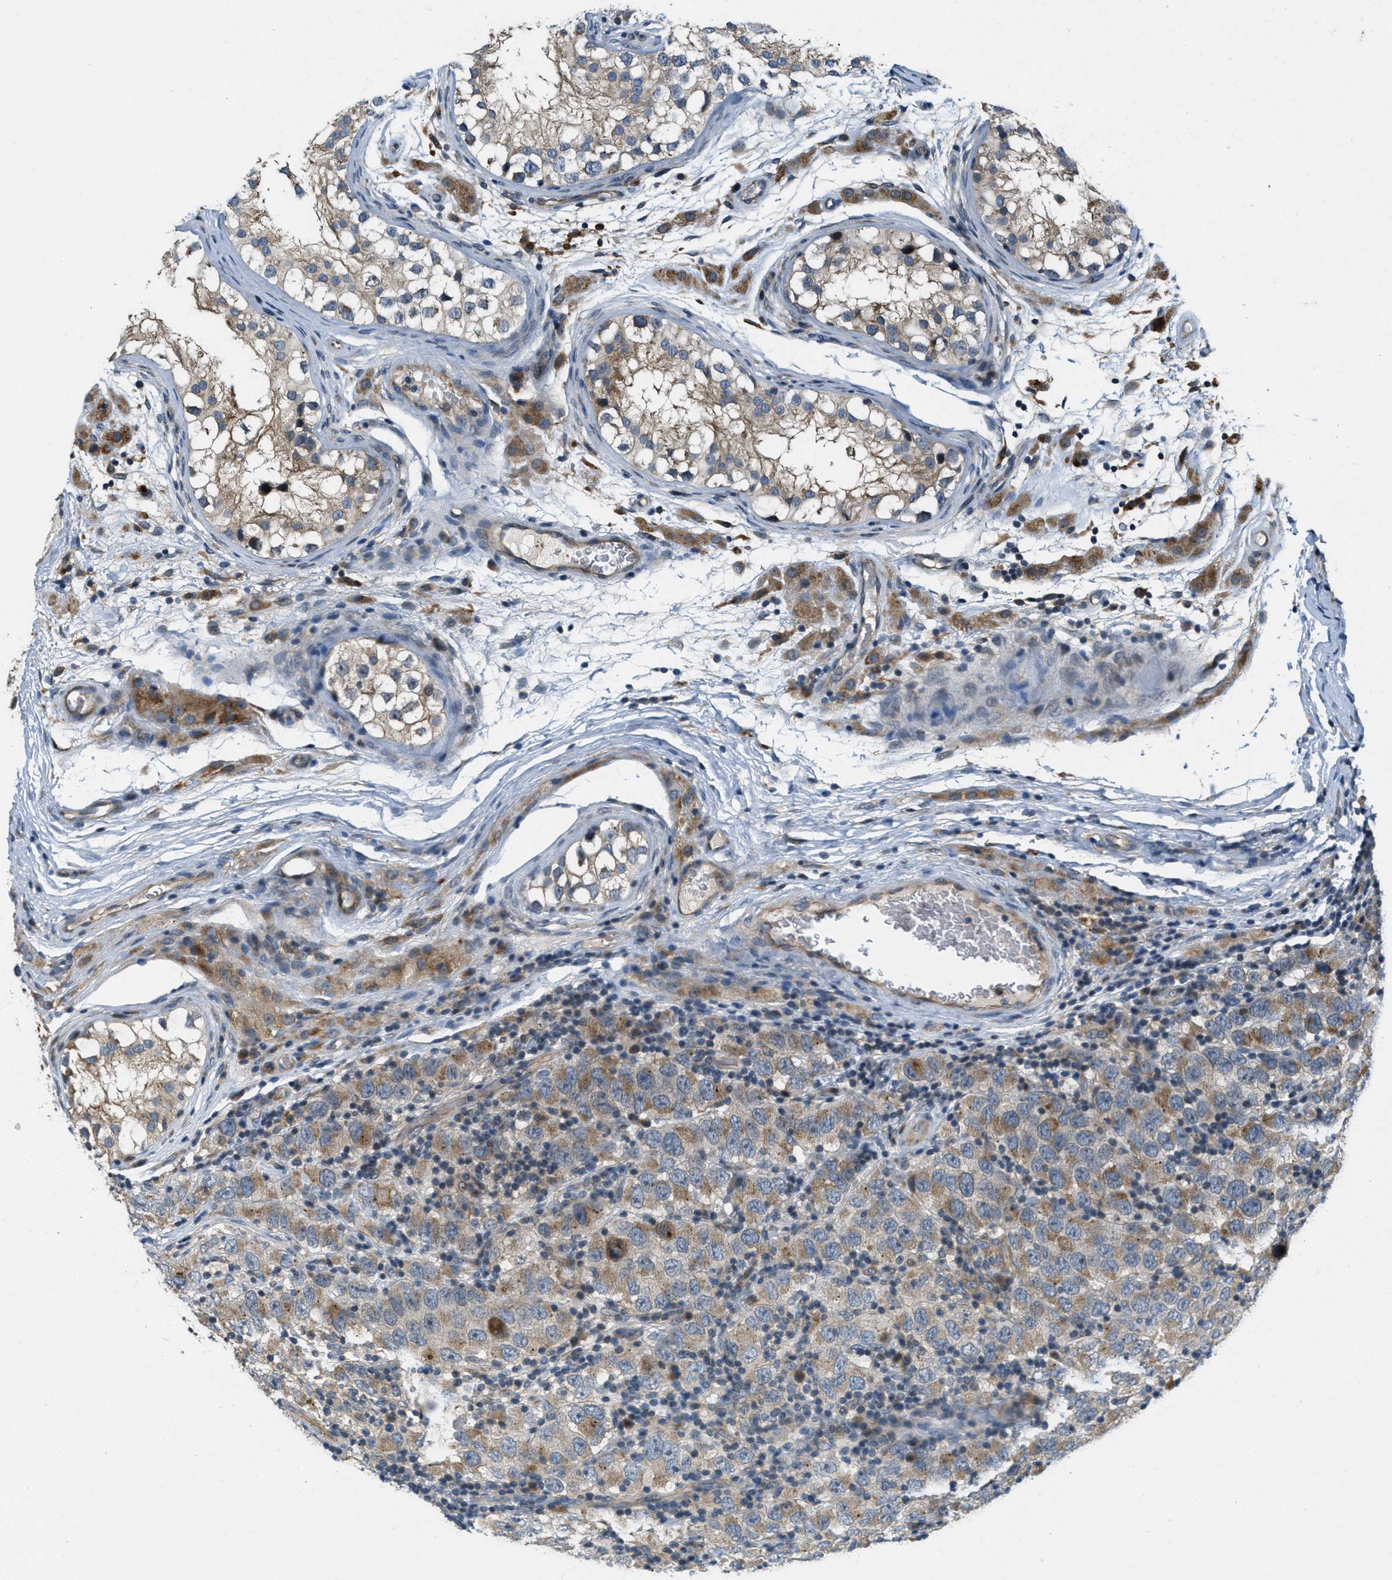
{"staining": {"intensity": "moderate", "quantity": ">75%", "location": "cytoplasmic/membranous"}, "tissue": "testis cancer", "cell_type": "Tumor cells", "image_type": "cancer", "snomed": [{"axis": "morphology", "description": "Carcinoma, Embryonal, NOS"}, {"axis": "topography", "description": "Testis"}], "caption": "IHC histopathology image of neoplastic tissue: human embryonal carcinoma (testis) stained using immunohistochemistry (IHC) reveals medium levels of moderate protein expression localized specifically in the cytoplasmic/membranous of tumor cells, appearing as a cytoplasmic/membranous brown color.", "gene": "ADCY6", "patient": {"sex": "male", "age": 21}}